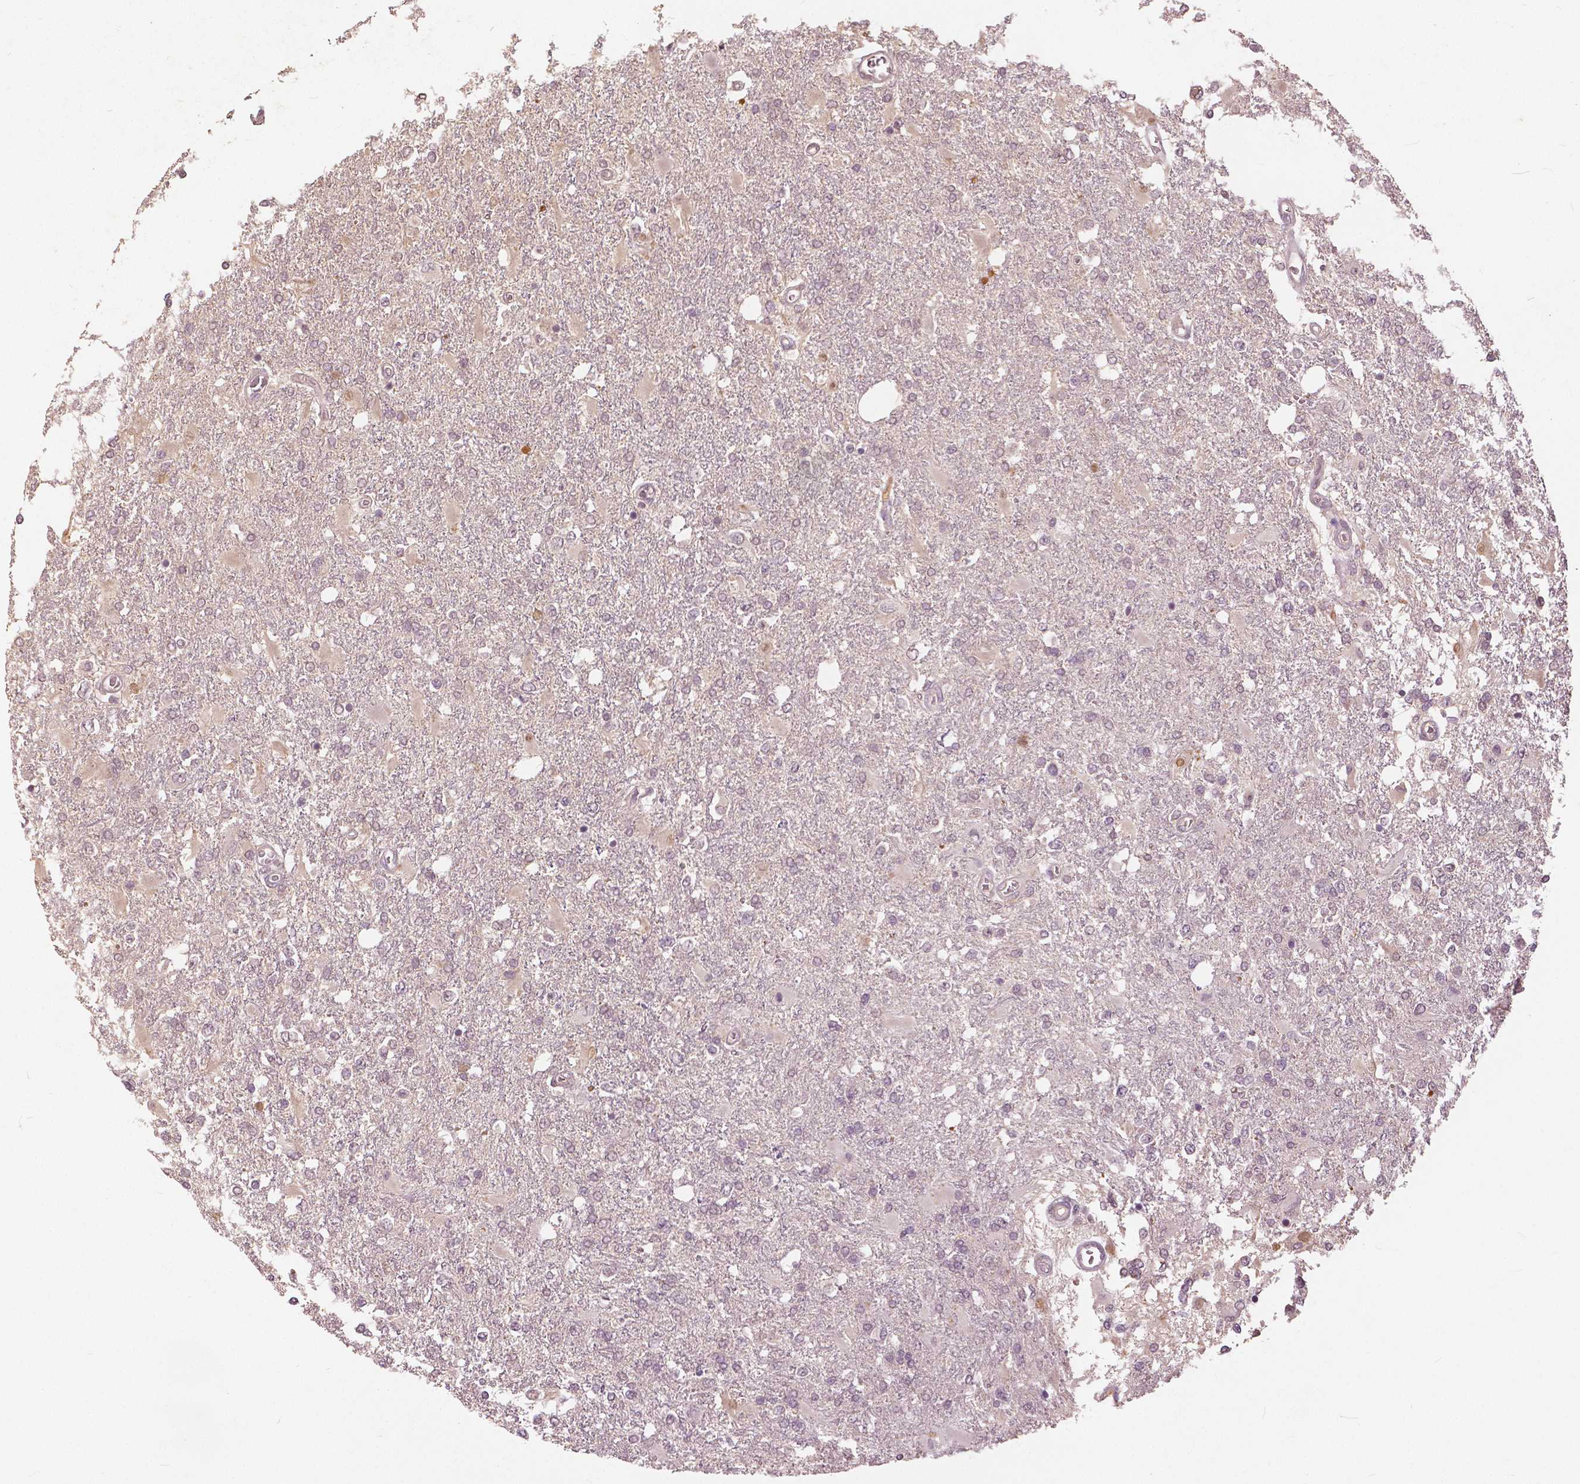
{"staining": {"intensity": "negative", "quantity": "none", "location": "none"}, "tissue": "glioma", "cell_type": "Tumor cells", "image_type": "cancer", "snomed": [{"axis": "morphology", "description": "Glioma, malignant, High grade"}, {"axis": "topography", "description": "Cerebral cortex"}], "caption": "Immunohistochemistry image of glioma stained for a protein (brown), which displays no expression in tumor cells.", "gene": "ANGPTL4", "patient": {"sex": "male", "age": 79}}